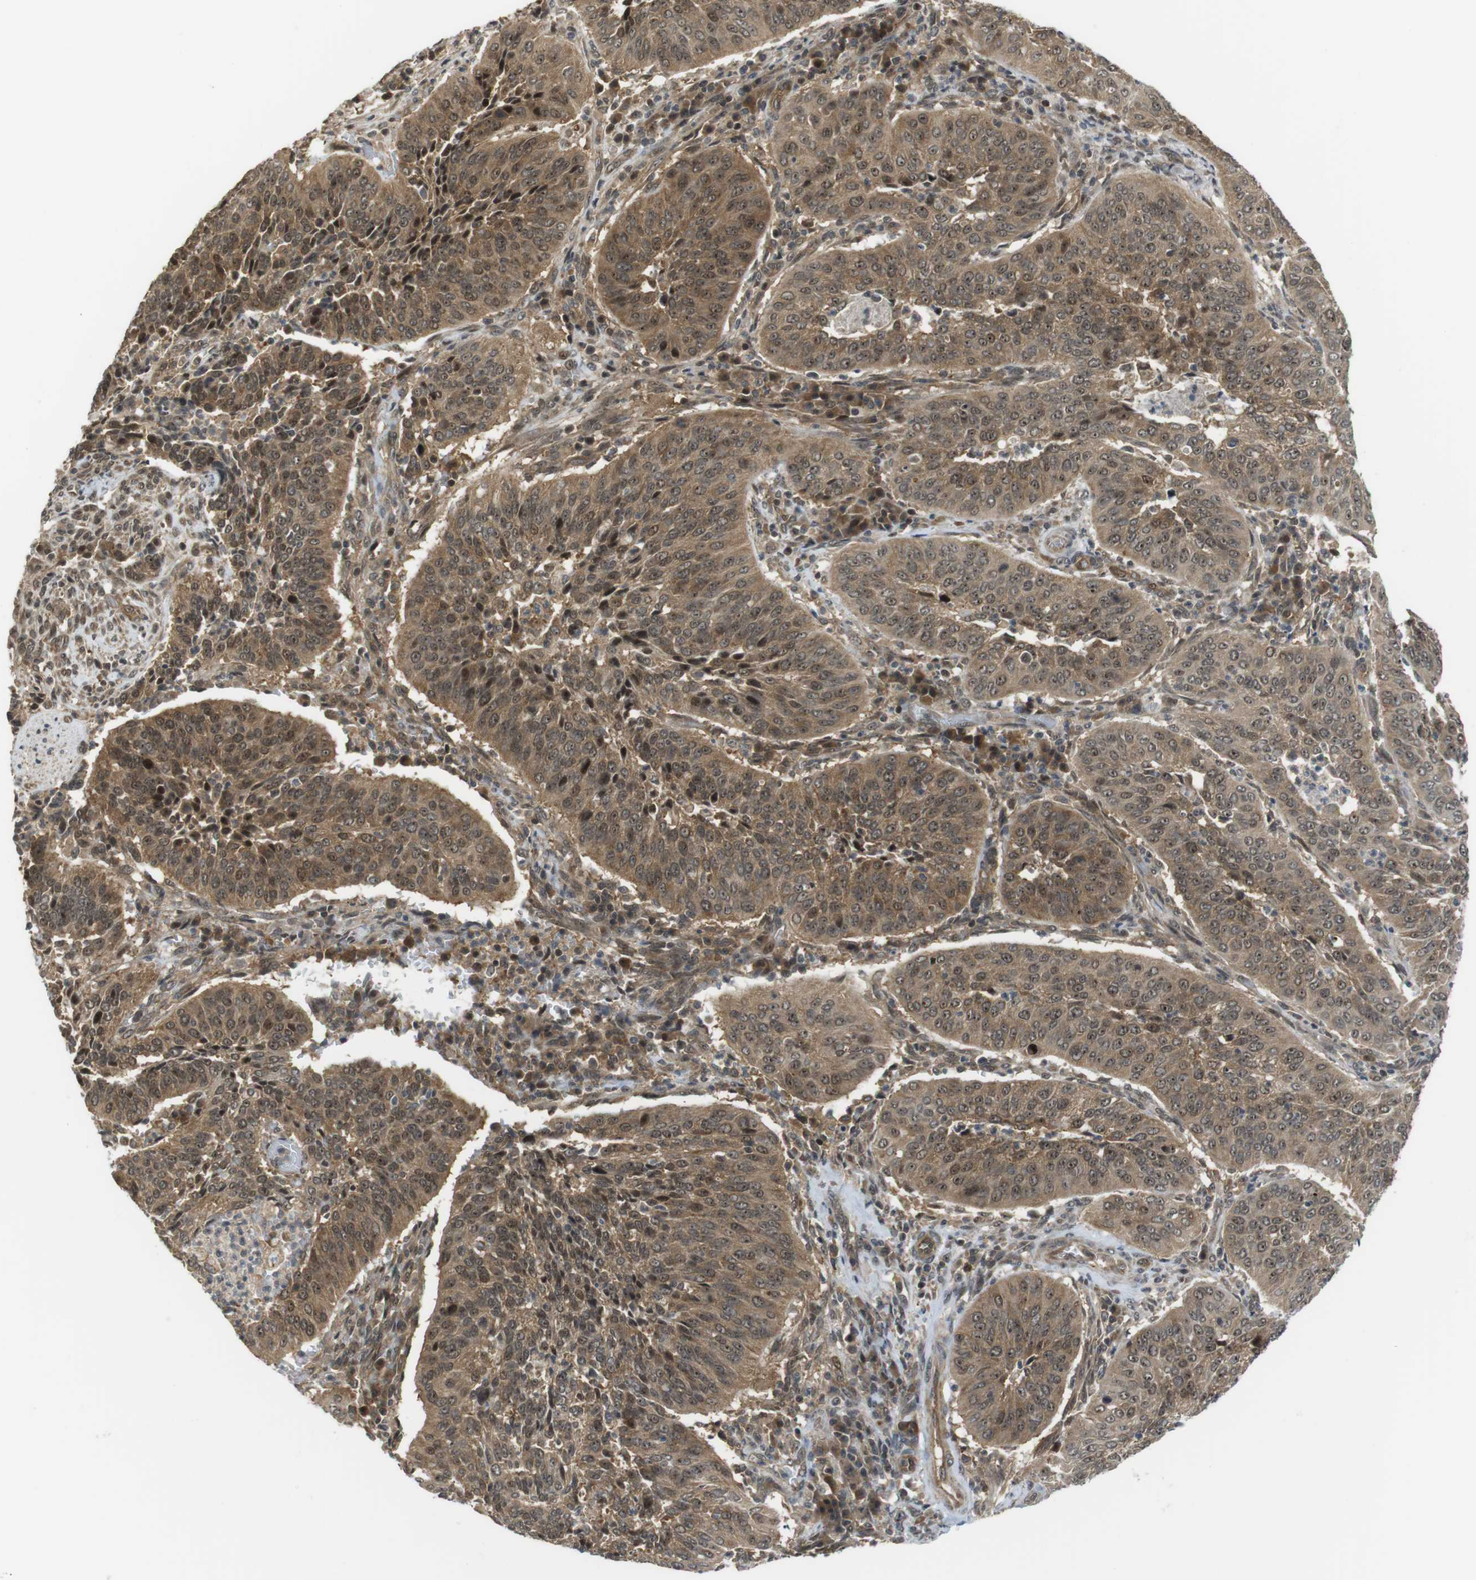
{"staining": {"intensity": "moderate", "quantity": ">75%", "location": "cytoplasmic/membranous,nuclear"}, "tissue": "cervical cancer", "cell_type": "Tumor cells", "image_type": "cancer", "snomed": [{"axis": "morphology", "description": "Normal tissue, NOS"}, {"axis": "morphology", "description": "Squamous cell carcinoma, NOS"}, {"axis": "topography", "description": "Cervix"}], "caption": "Human cervical cancer (squamous cell carcinoma) stained with a protein marker reveals moderate staining in tumor cells.", "gene": "CC2D1A", "patient": {"sex": "female", "age": 39}}